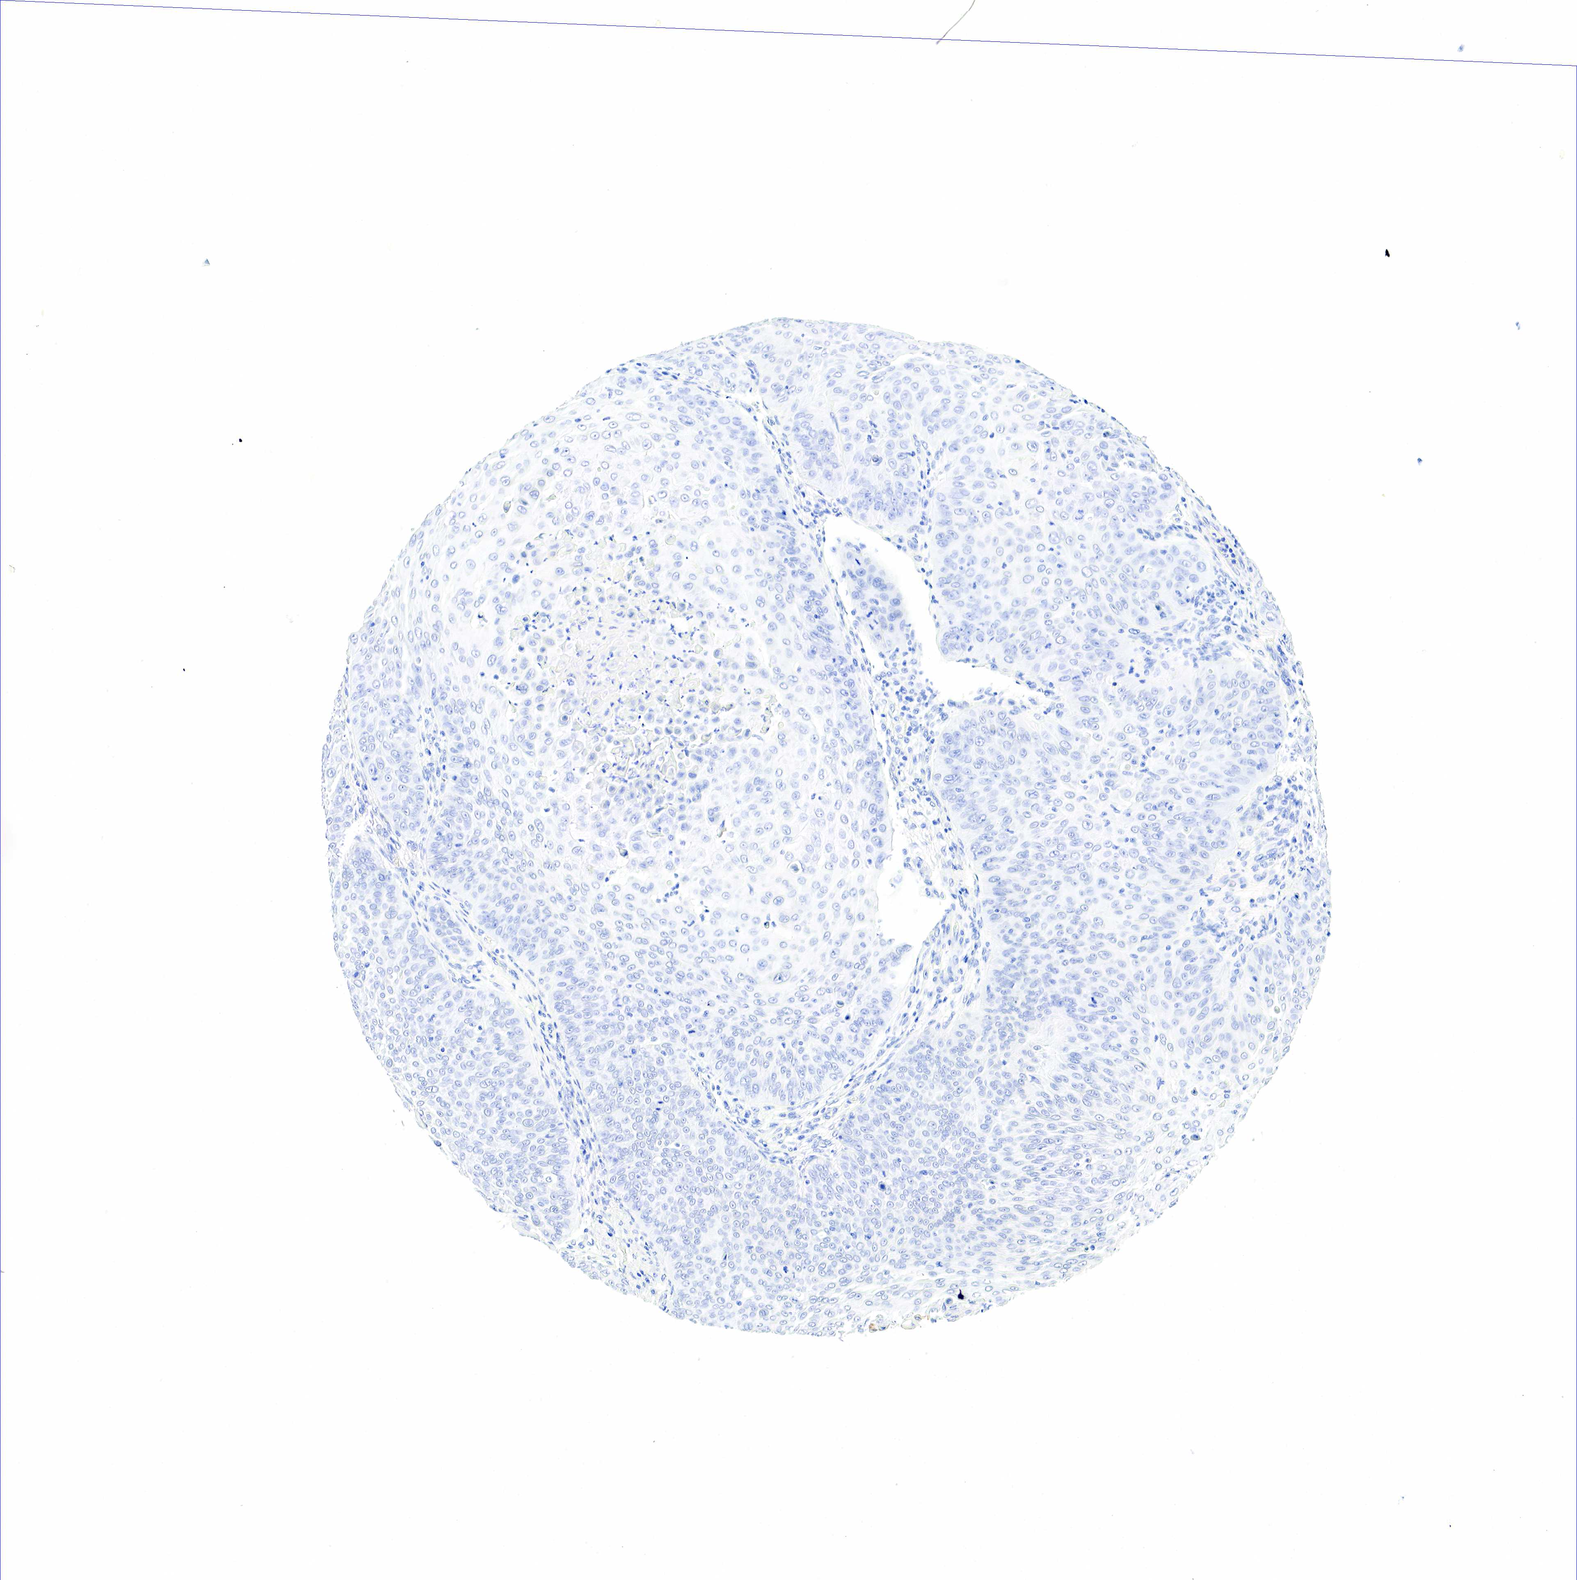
{"staining": {"intensity": "negative", "quantity": "none", "location": "none"}, "tissue": "skin cancer", "cell_type": "Tumor cells", "image_type": "cancer", "snomed": [{"axis": "morphology", "description": "Squamous cell carcinoma, NOS"}, {"axis": "topography", "description": "Skin"}], "caption": "Protein analysis of skin squamous cell carcinoma displays no significant expression in tumor cells.", "gene": "KRT7", "patient": {"sex": "male", "age": 82}}